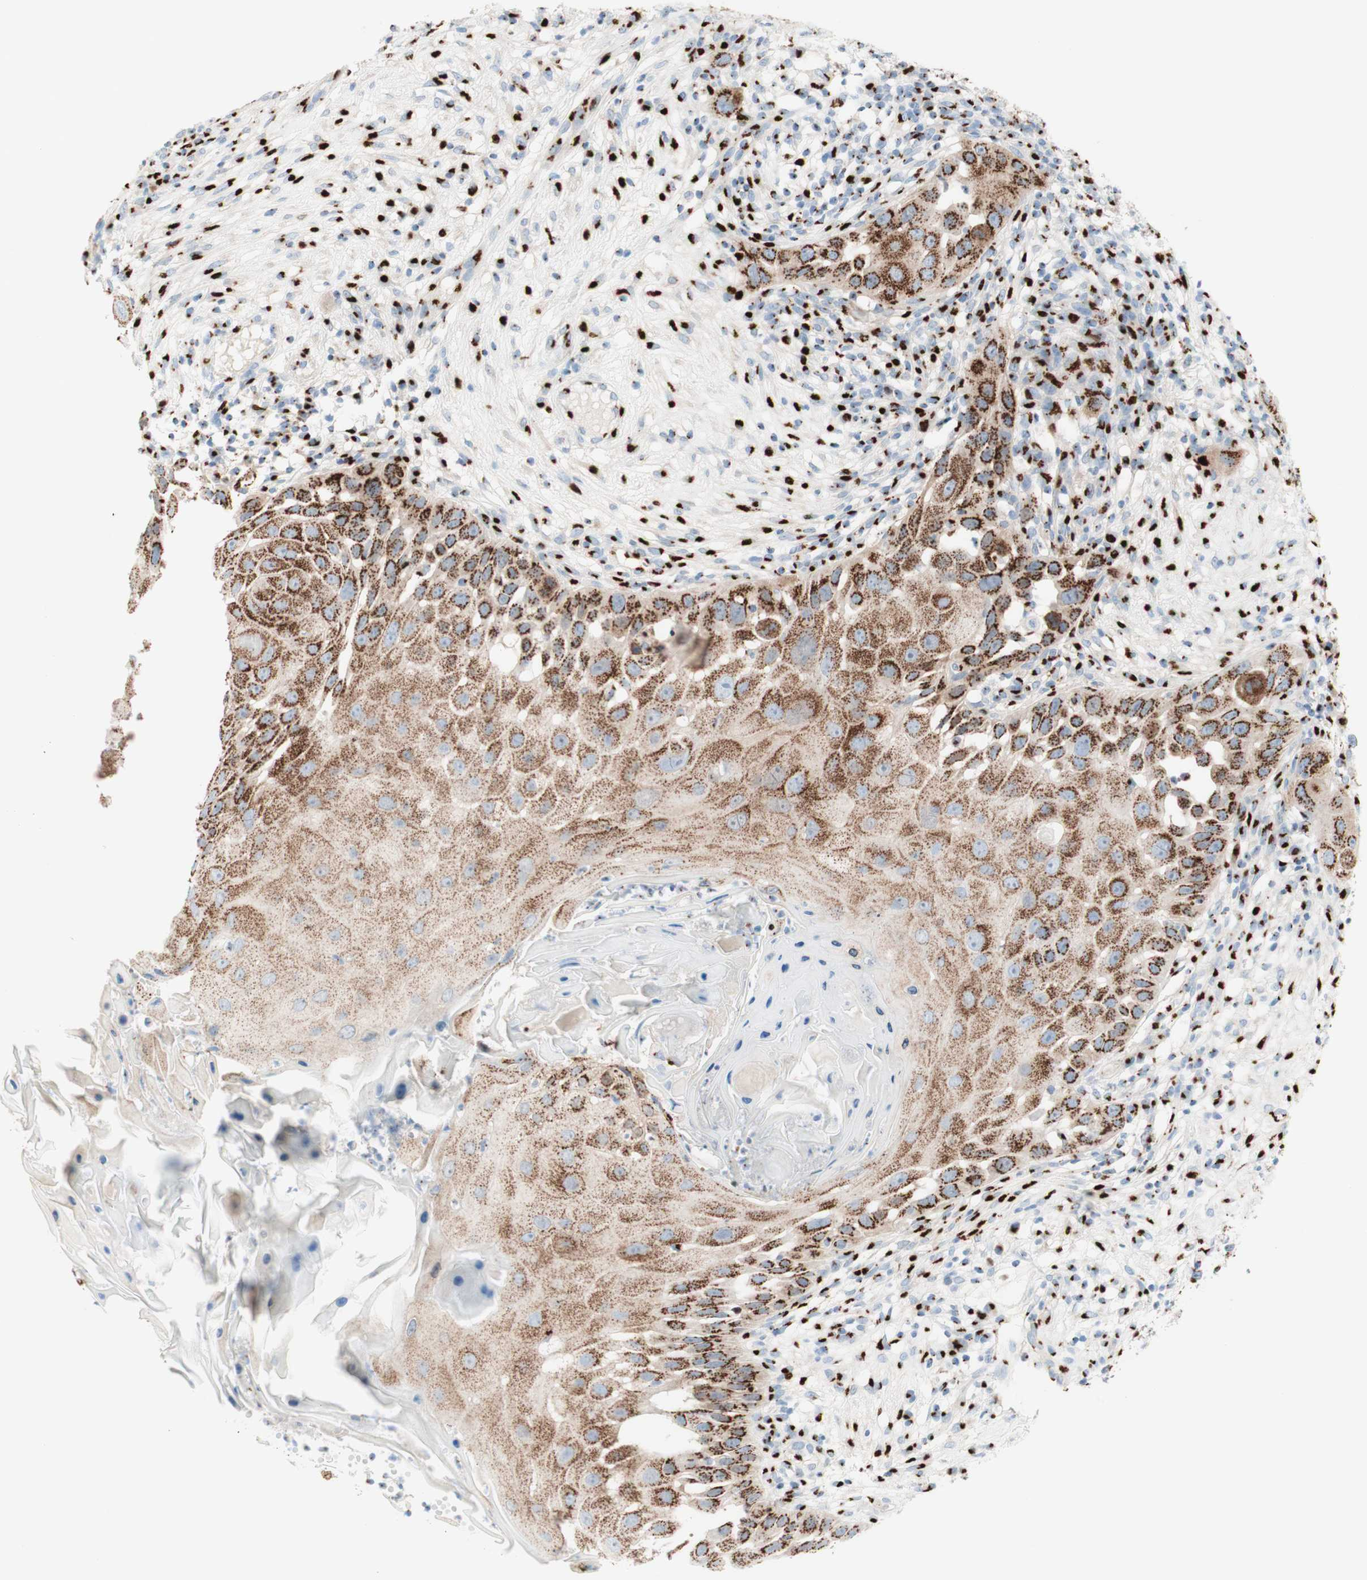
{"staining": {"intensity": "strong", "quantity": ">75%", "location": "cytoplasmic/membranous"}, "tissue": "skin cancer", "cell_type": "Tumor cells", "image_type": "cancer", "snomed": [{"axis": "morphology", "description": "Squamous cell carcinoma, NOS"}, {"axis": "topography", "description": "Skin"}], "caption": "Human skin cancer (squamous cell carcinoma) stained with a protein marker reveals strong staining in tumor cells.", "gene": "GOLGB1", "patient": {"sex": "female", "age": 44}}